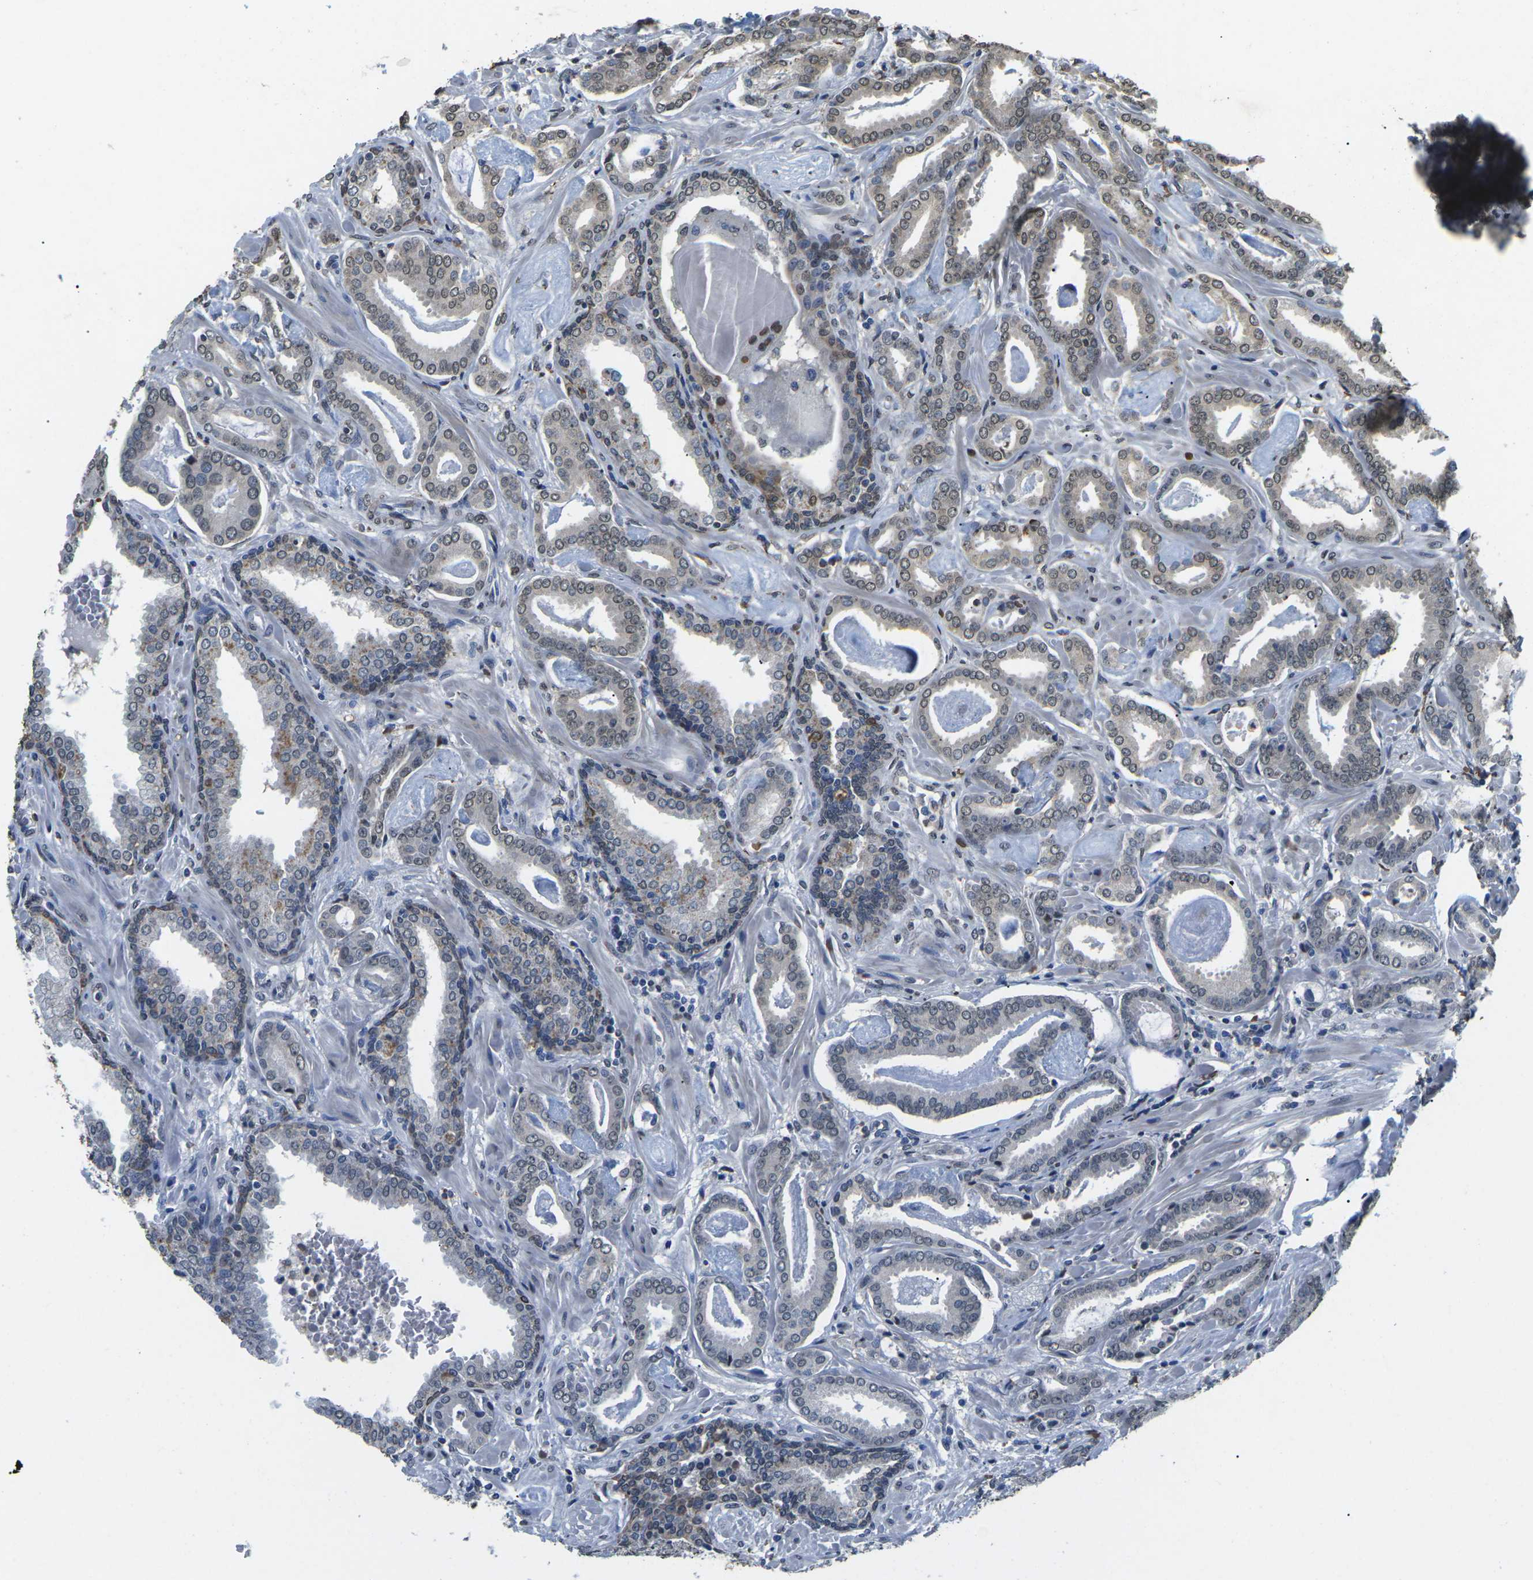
{"staining": {"intensity": "weak", "quantity": "<25%", "location": "nuclear"}, "tissue": "prostate cancer", "cell_type": "Tumor cells", "image_type": "cancer", "snomed": [{"axis": "morphology", "description": "Adenocarcinoma, Low grade"}, {"axis": "topography", "description": "Prostate"}], "caption": "This histopathology image is of prostate cancer (low-grade adenocarcinoma) stained with IHC to label a protein in brown with the nuclei are counter-stained blue. There is no expression in tumor cells. (Brightfield microscopy of DAB (3,3'-diaminobenzidine) immunohistochemistry at high magnification).", "gene": "SCNN1B", "patient": {"sex": "male", "age": 53}}